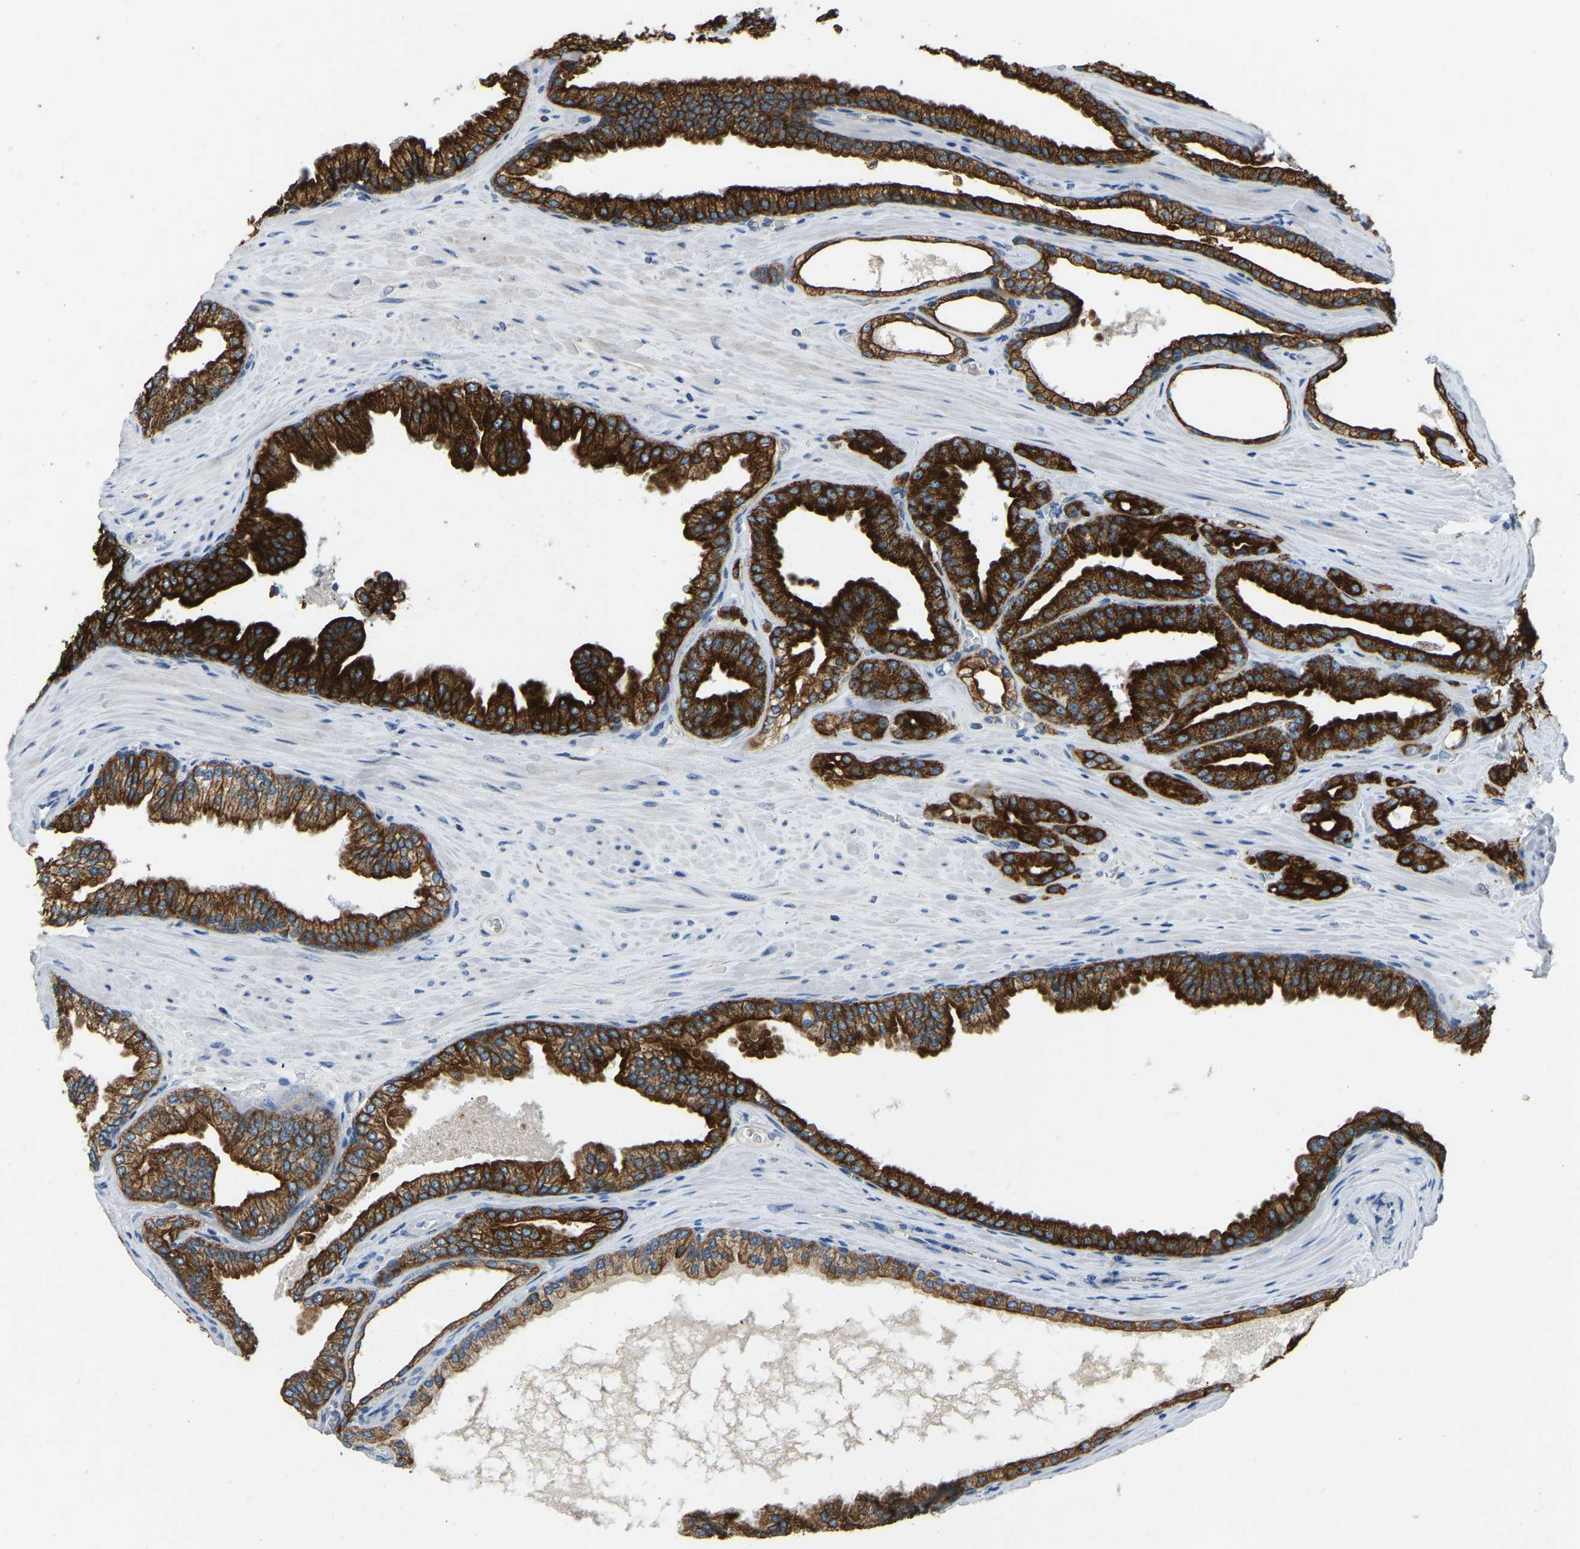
{"staining": {"intensity": "strong", "quantity": ">75%", "location": "cytoplasmic/membranous"}, "tissue": "prostate cancer", "cell_type": "Tumor cells", "image_type": "cancer", "snomed": [{"axis": "morphology", "description": "Adenocarcinoma, High grade"}, {"axis": "topography", "description": "Prostate"}], "caption": "Tumor cells show high levels of strong cytoplasmic/membranous expression in about >75% of cells in prostate cancer. (DAB IHC with brightfield microscopy, high magnification).", "gene": "ZNF200", "patient": {"sex": "male", "age": 71}}